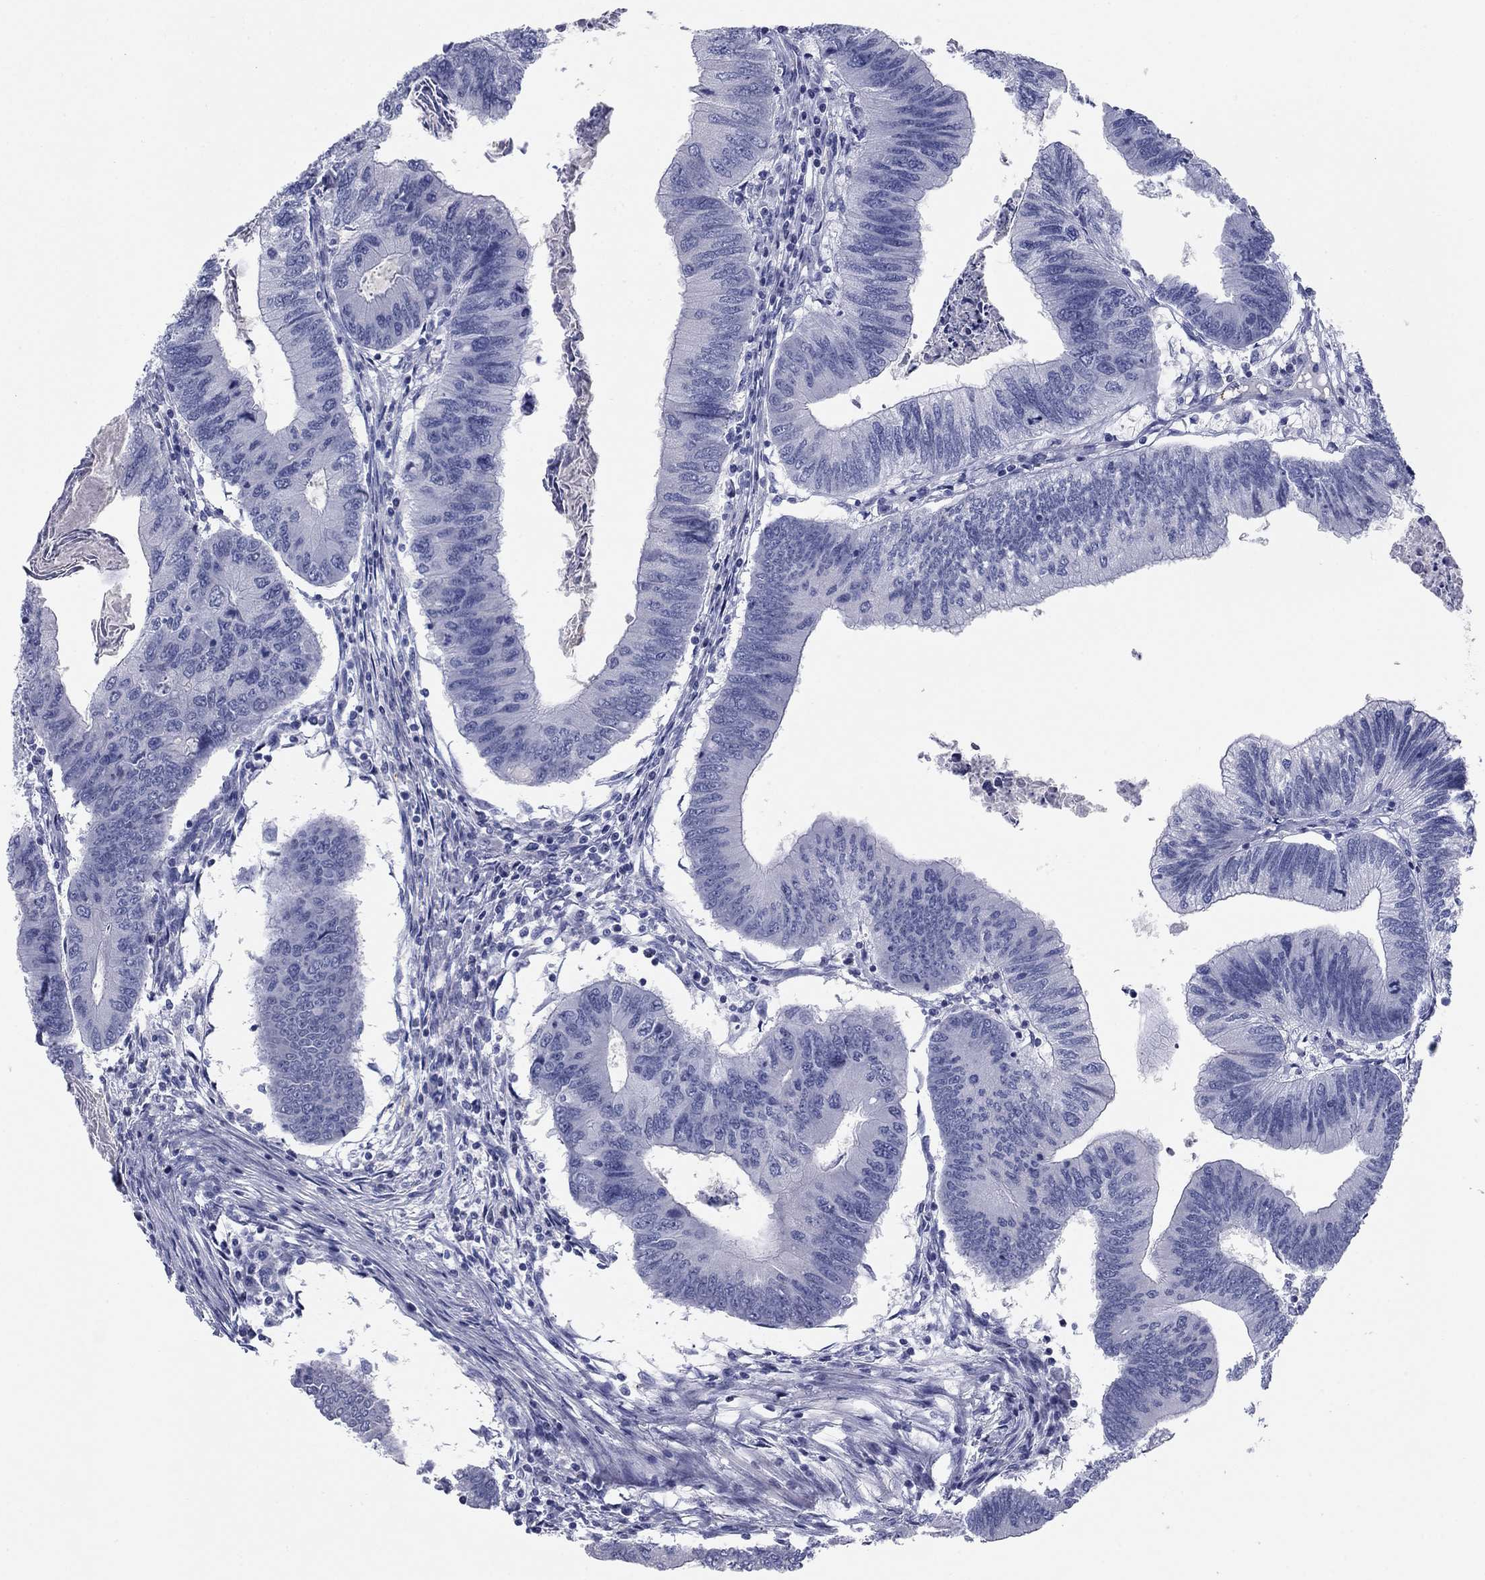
{"staining": {"intensity": "negative", "quantity": "none", "location": "none"}, "tissue": "colorectal cancer", "cell_type": "Tumor cells", "image_type": "cancer", "snomed": [{"axis": "morphology", "description": "Adenocarcinoma, NOS"}, {"axis": "topography", "description": "Colon"}], "caption": "Tumor cells show no significant protein expression in colorectal cancer.", "gene": "KCNH1", "patient": {"sex": "male", "age": 53}}